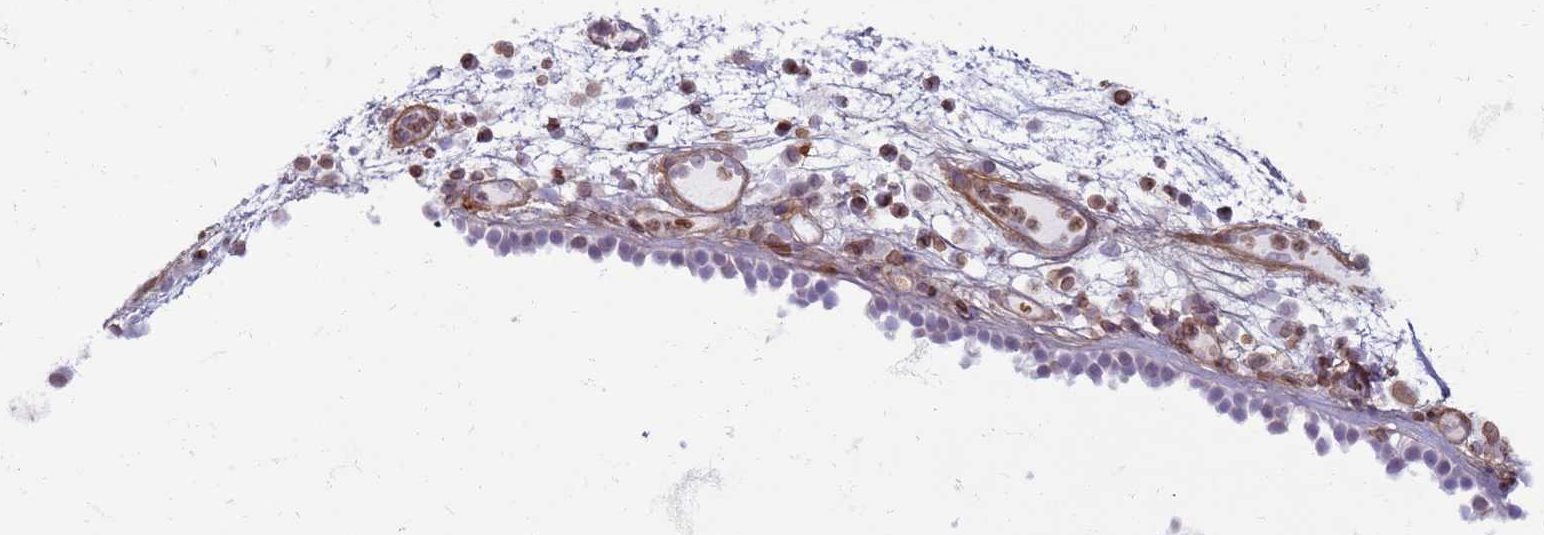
{"staining": {"intensity": "moderate", "quantity": ">75%", "location": "cytoplasmic/membranous,nuclear"}, "tissue": "nasopharynx", "cell_type": "Respiratory epithelial cells", "image_type": "normal", "snomed": [{"axis": "morphology", "description": "Normal tissue, NOS"}, {"axis": "morphology", "description": "Inflammation, NOS"}, {"axis": "morphology", "description": "Malignant melanoma, Metastatic site"}, {"axis": "topography", "description": "Nasopharynx"}], "caption": "Protein analysis of unremarkable nasopharynx reveals moderate cytoplasmic/membranous,nuclear expression in approximately >75% of respiratory epithelial cells.", "gene": "METTL25B", "patient": {"sex": "male", "age": 70}}